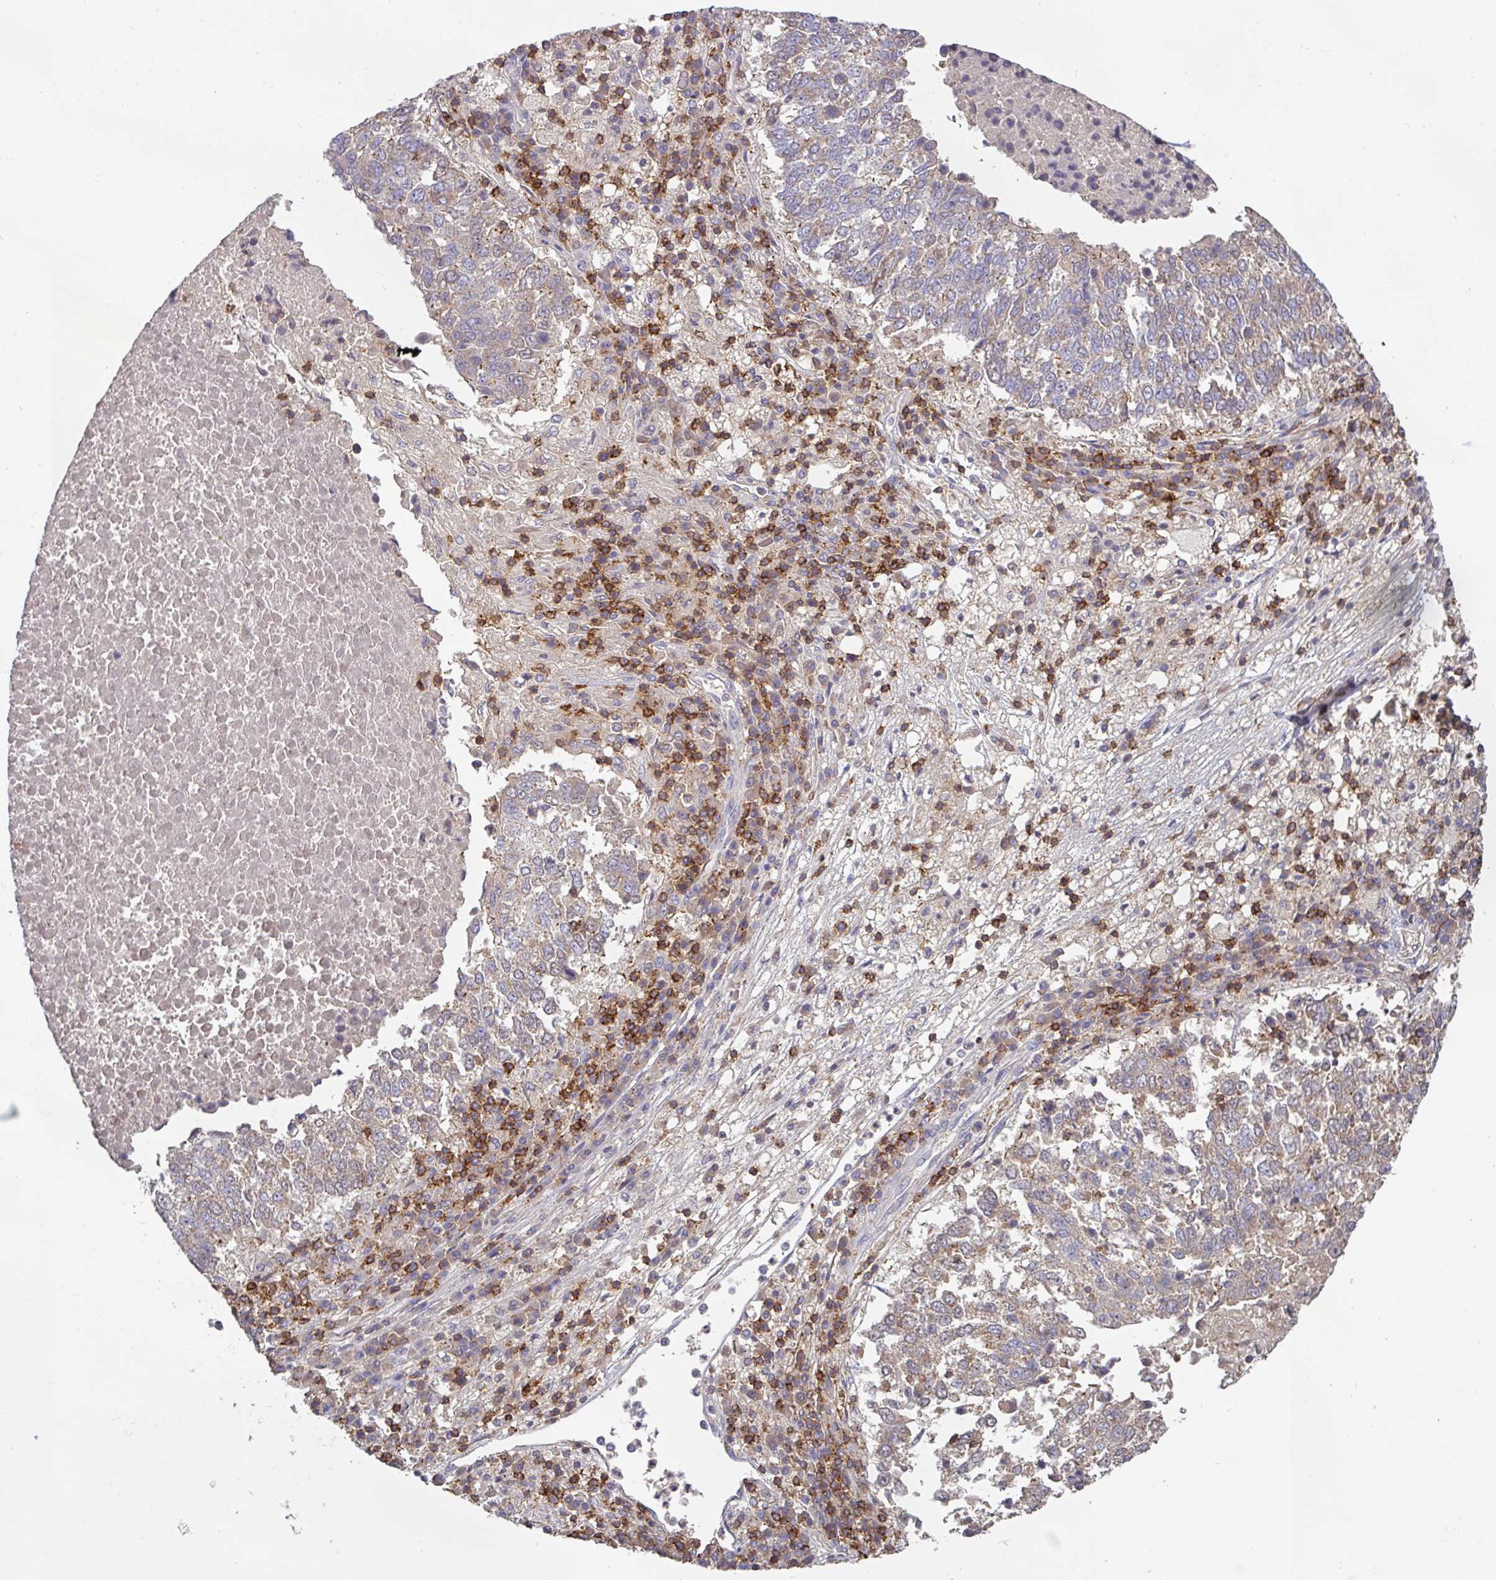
{"staining": {"intensity": "weak", "quantity": ">75%", "location": "cytoplasmic/membranous"}, "tissue": "lung cancer", "cell_type": "Tumor cells", "image_type": "cancer", "snomed": [{"axis": "morphology", "description": "Squamous cell carcinoma, NOS"}, {"axis": "topography", "description": "Lung"}], "caption": "Protein staining exhibits weak cytoplasmic/membranous expression in about >75% of tumor cells in lung cancer (squamous cell carcinoma).", "gene": "CD3G", "patient": {"sex": "male", "age": 73}}